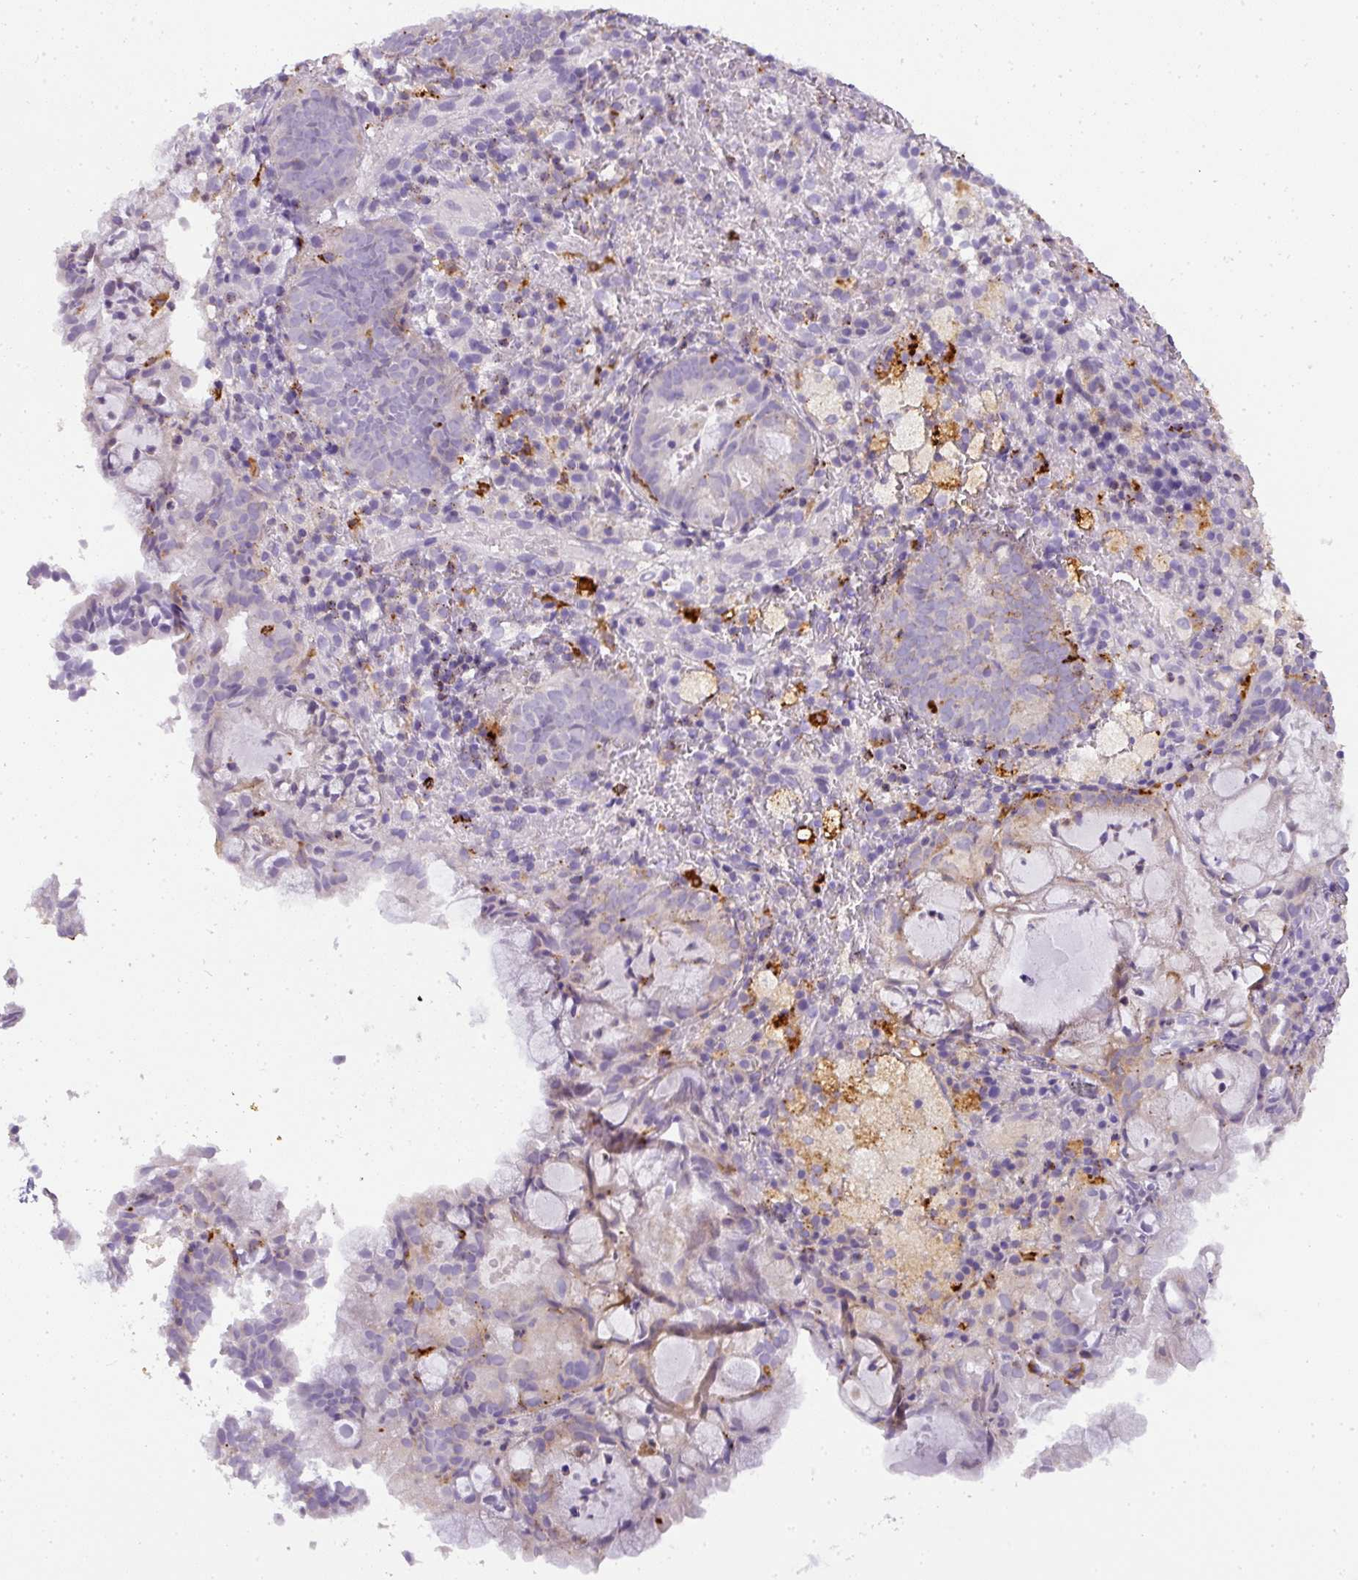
{"staining": {"intensity": "negative", "quantity": "none", "location": "none"}, "tissue": "endometrial cancer", "cell_type": "Tumor cells", "image_type": "cancer", "snomed": [{"axis": "morphology", "description": "Adenocarcinoma, NOS"}, {"axis": "topography", "description": "Endometrium"}], "caption": "Photomicrograph shows no protein positivity in tumor cells of endometrial adenocarcinoma tissue. (DAB (3,3'-diaminobenzidine) immunohistochemistry (IHC), high magnification).", "gene": "MMACHC", "patient": {"sex": "female", "age": 80}}